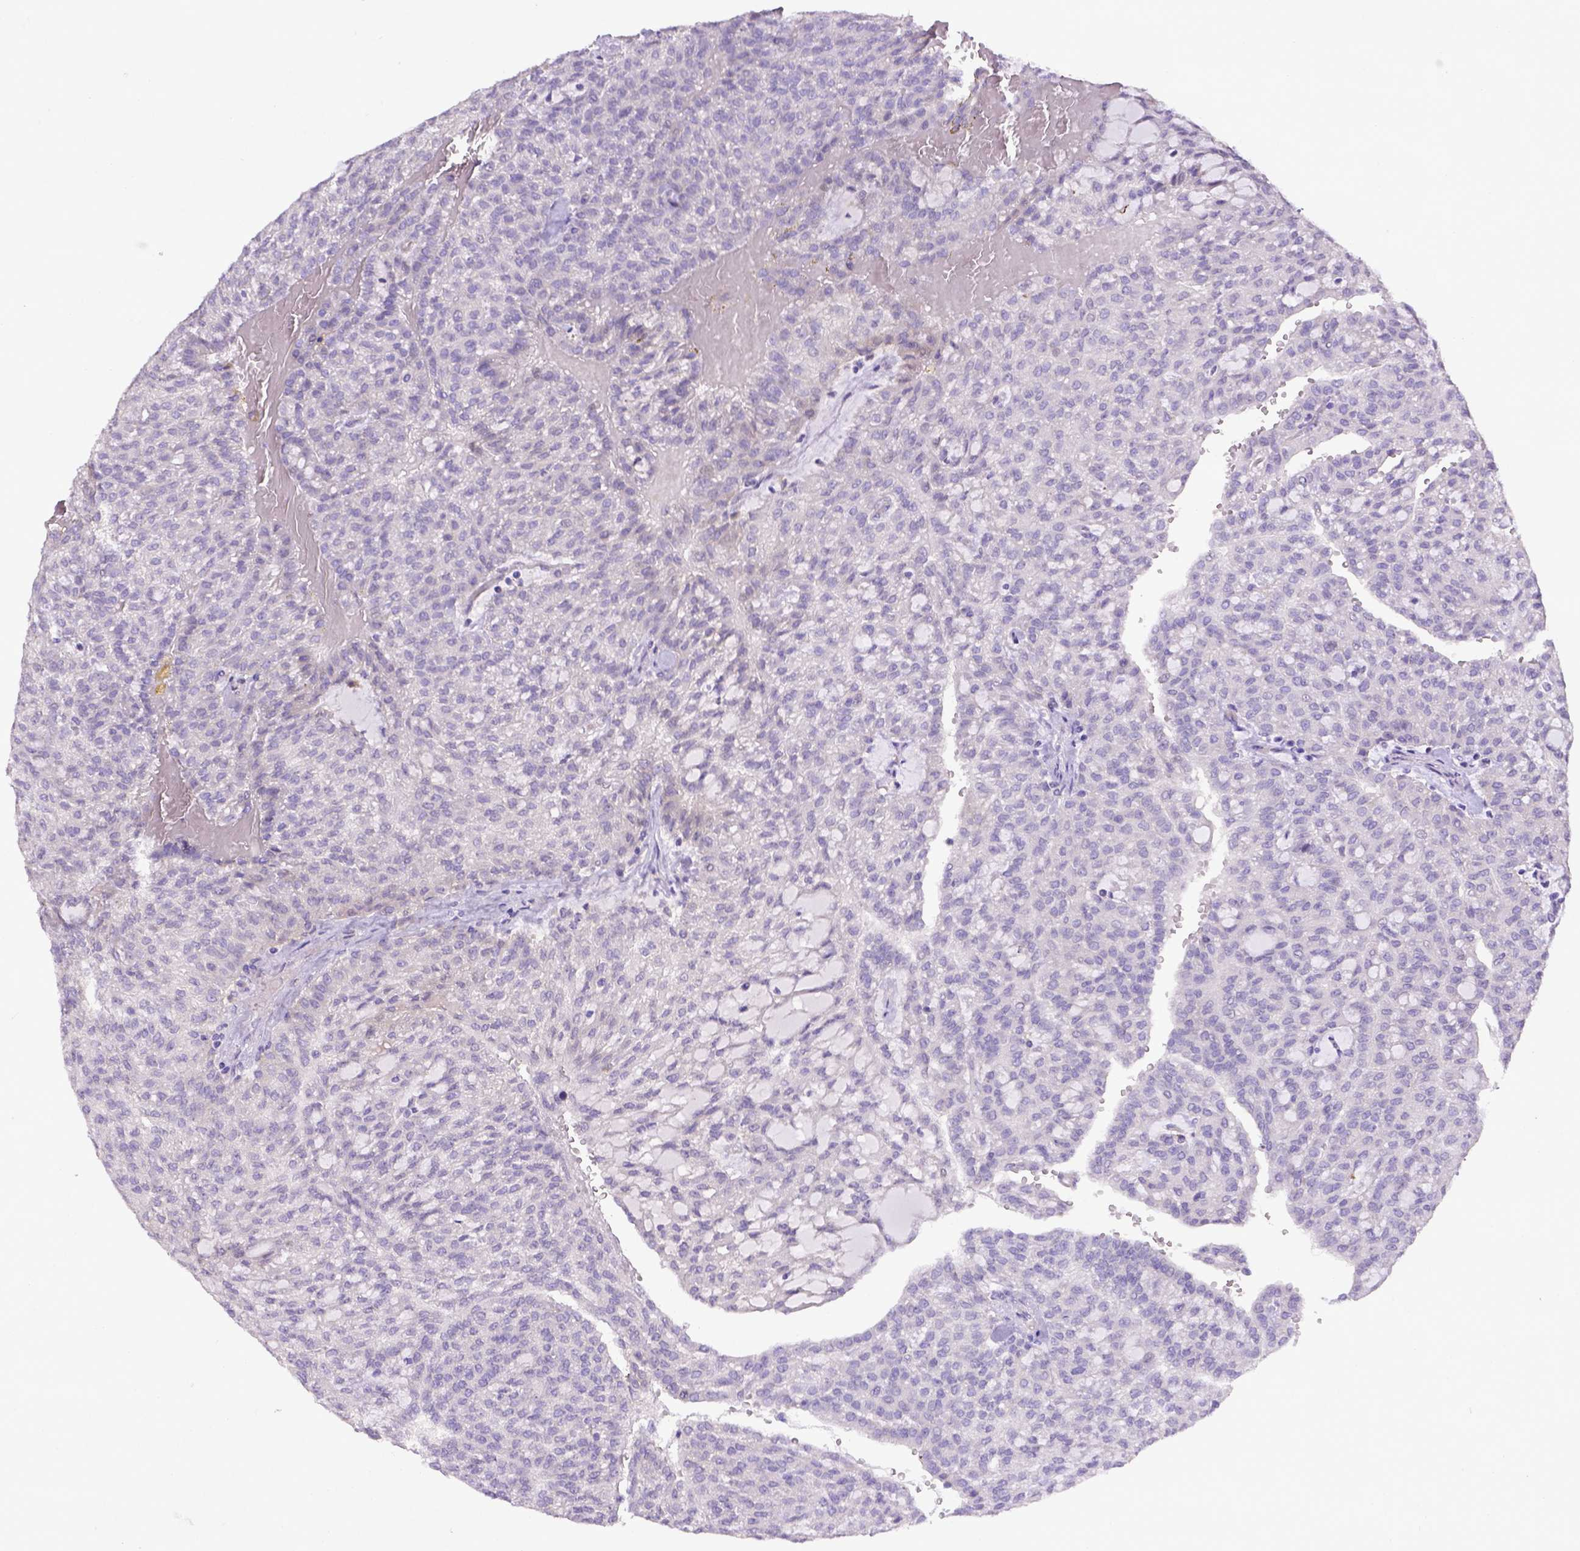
{"staining": {"intensity": "negative", "quantity": "none", "location": "none"}, "tissue": "renal cancer", "cell_type": "Tumor cells", "image_type": "cancer", "snomed": [{"axis": "morphology", "description": "Adenocarcinoma, NOS"}, {"axis": "topography", "description": "Kidney"}], "caption": "Immunohistochemical staining of human renal cancer (adenocarcinoma) exhibits no significant staining in tumor cells.", "gene": "CD40", "patient": {"sex": "male", "age": 63}}